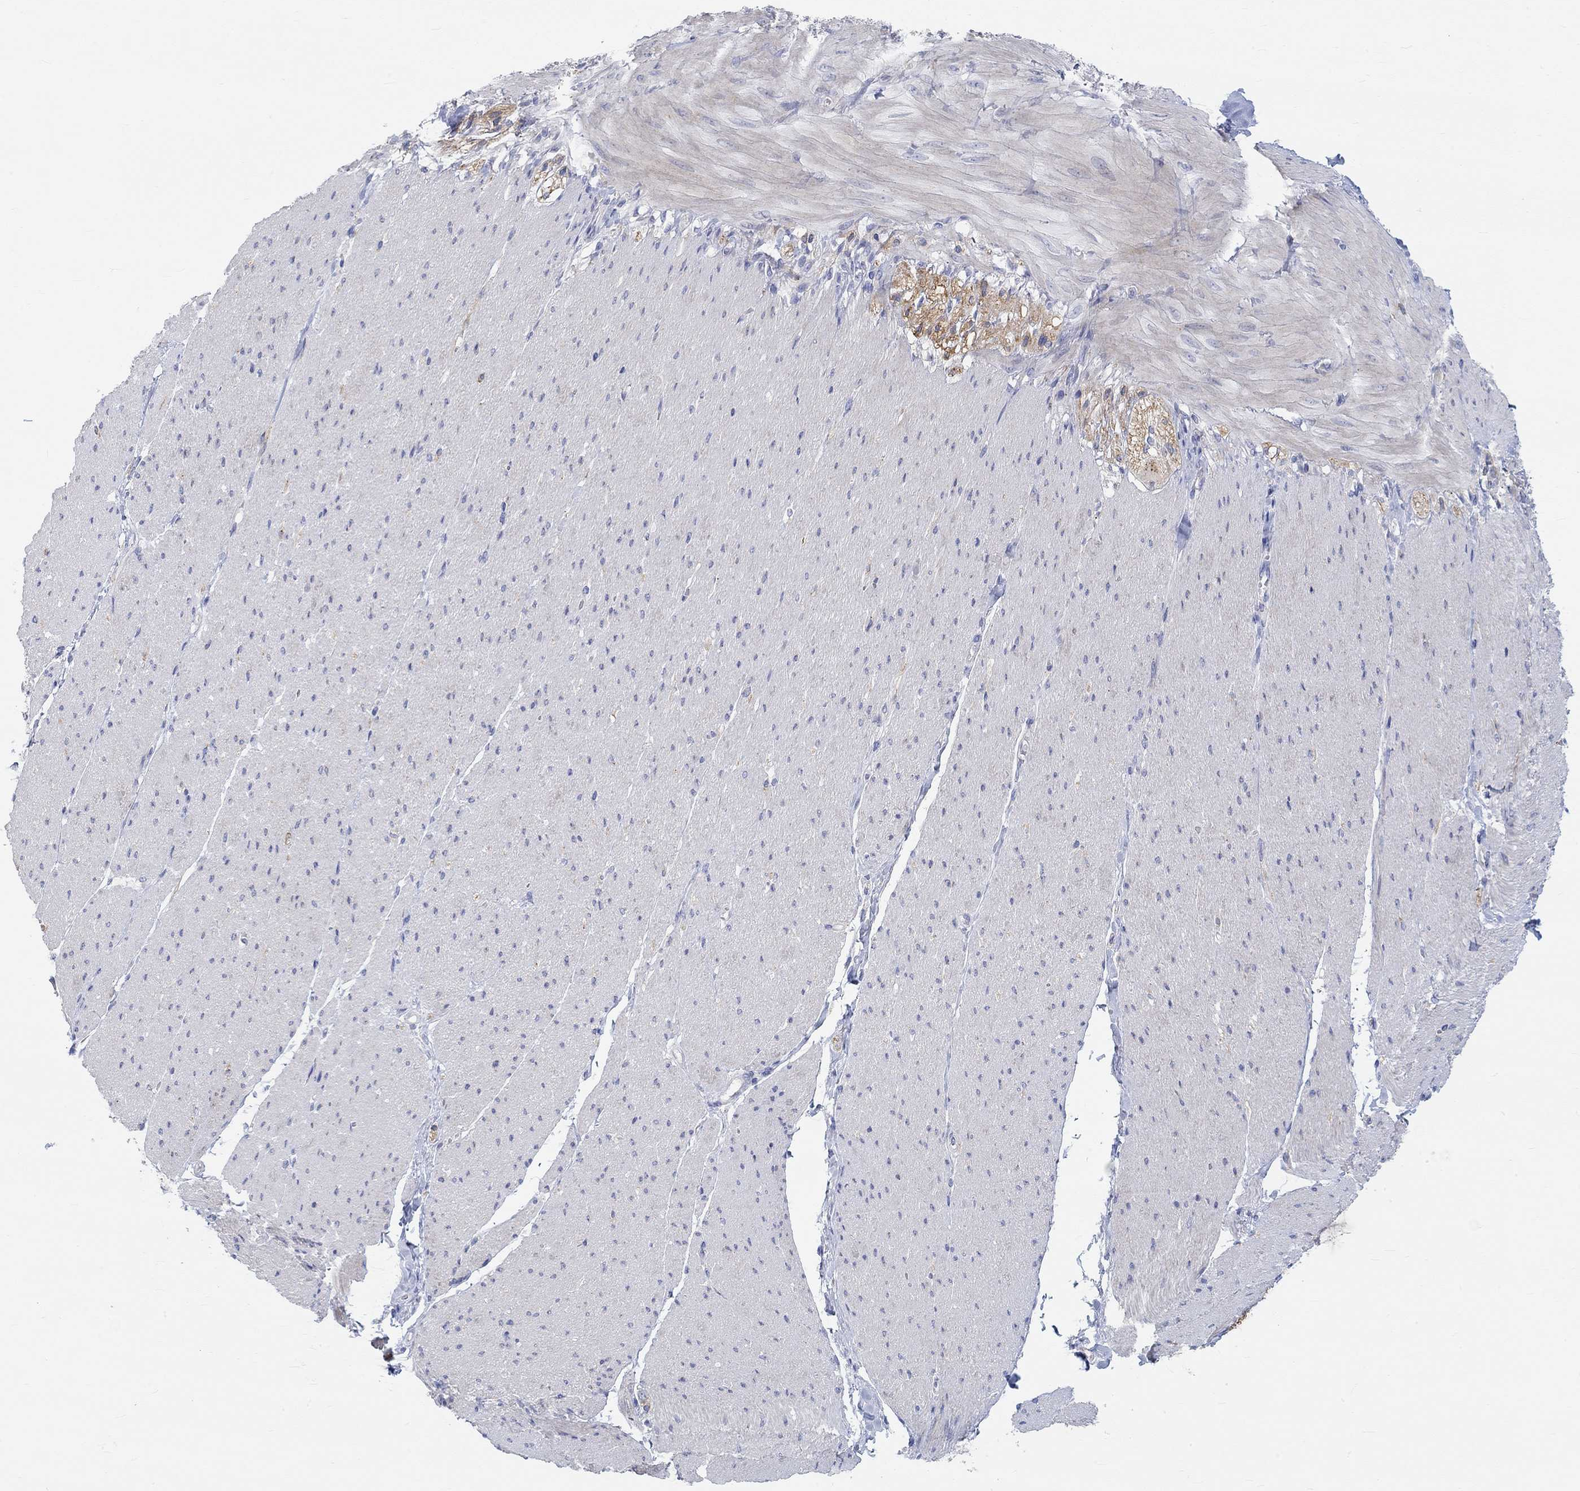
{"staining": {"intensity": "negative", "quantity": "none", "location": "none"}, "tissue": "soft tissue", "cell_type": "Fibroblasts", "image_type": "normal", "snomed": [{"axis": "morphology", "description": "Normal tissue, NOS"}, {"axis": "topography", "description": "Smooth muscle"}, {"axis": "topography", "description": "Duodenum"}, {"axis": "topography", "description": "Peripheral nerve tissue"}], "caption": "This is a histopathology image of immunohistochemistry (IHC) staining of unremarkable soft tissue, which shows no expression in fibroblasts.", "gene": "NAV3", "patient": {"sex": "female", "age": 61}}